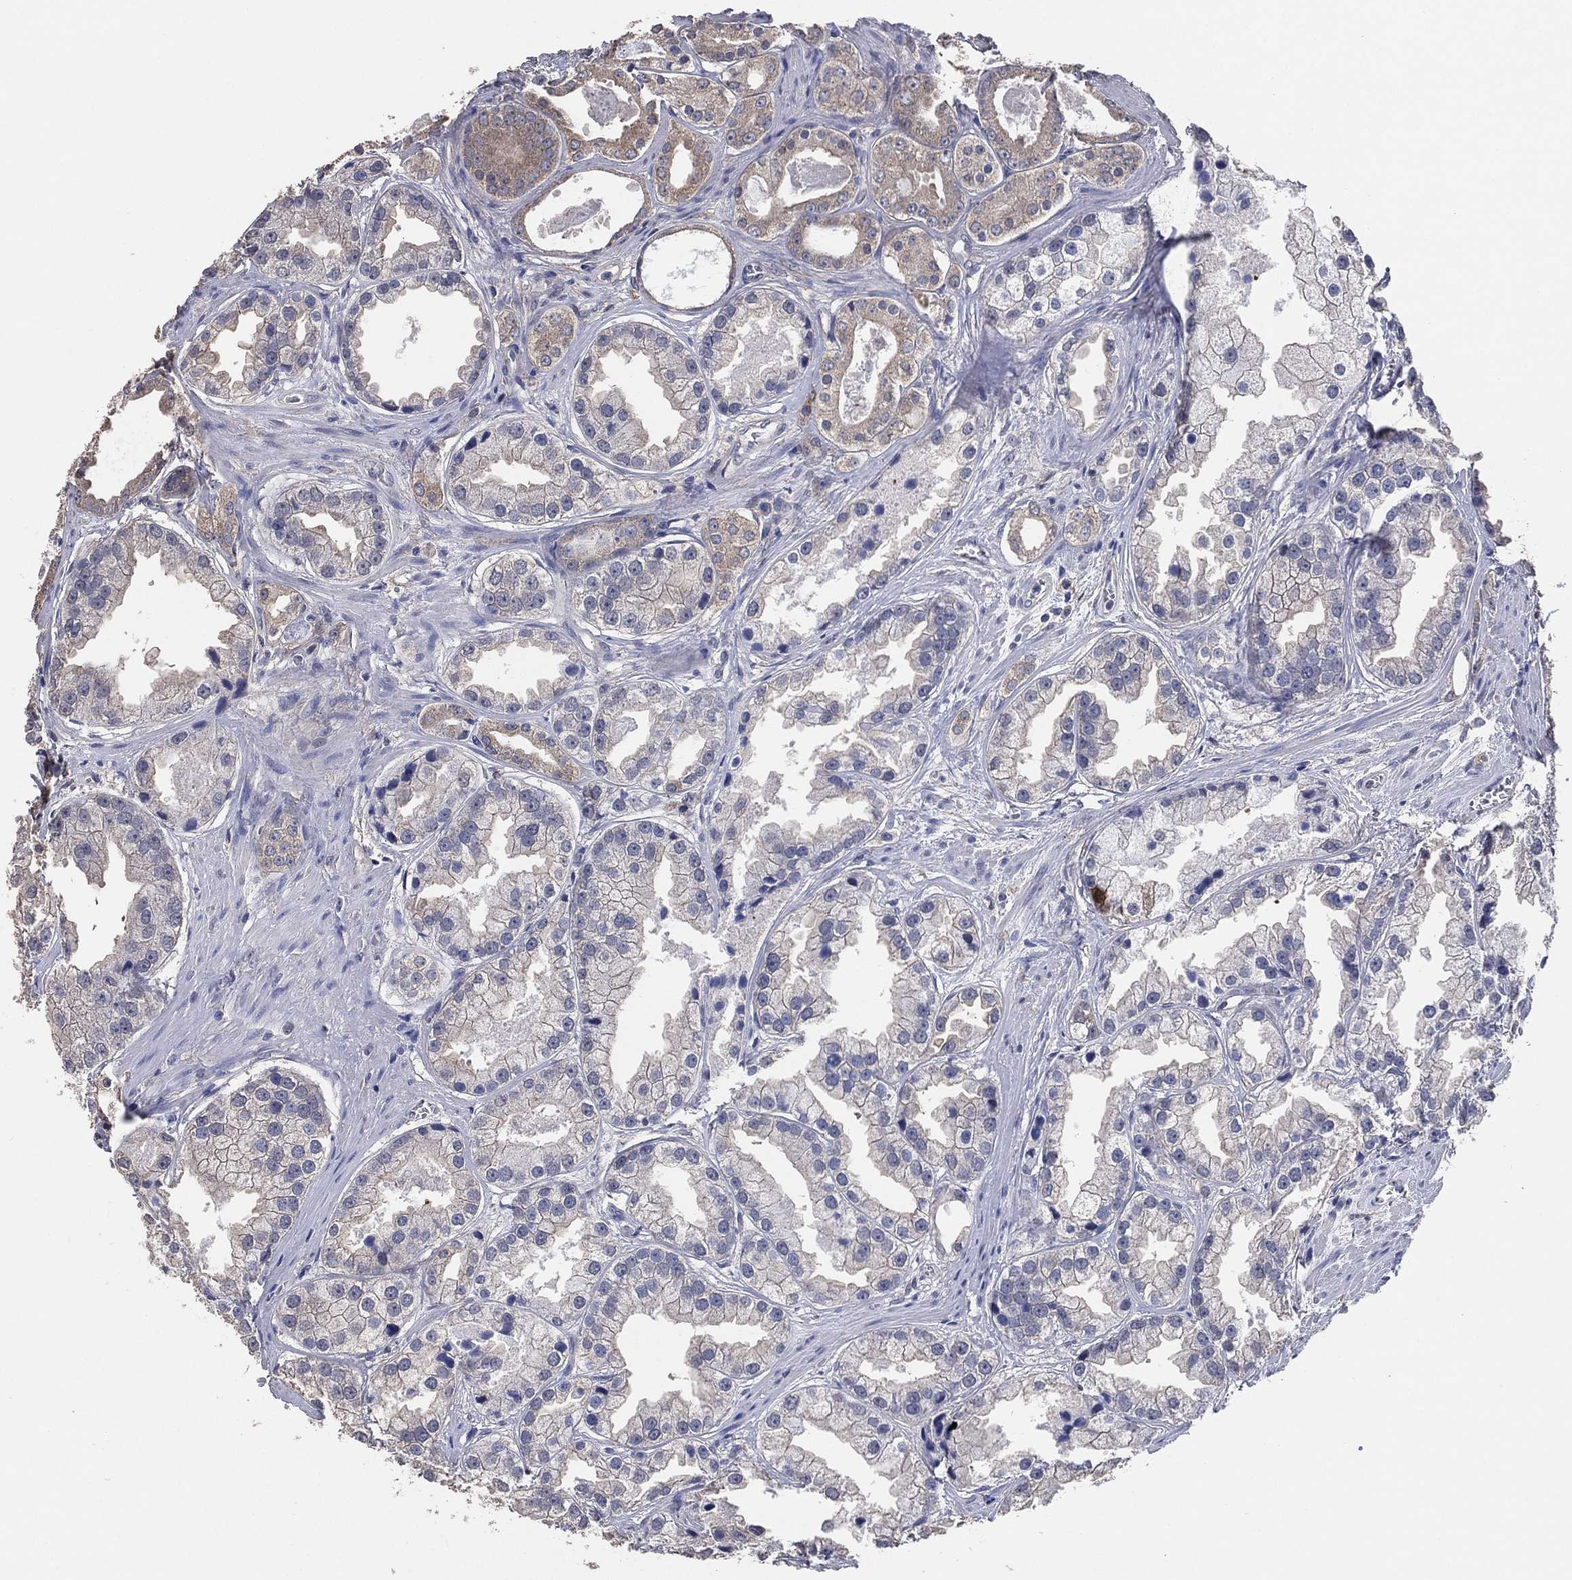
{"staining": {"intensity": "weak", "quantity": "<25%", "location": "cytoplasmic/membranous"}, "tissue": "prostate cancer", "cell_type": "Tumor cells", "image_type": "cancer", "snomed": [{"axis": "morphology", "description": "Adenocarcinoma, NOS"}, {"axis": "topography", "description": "Prostate"}], "caption": "Immunohistochemical staining of prostate cancer (adenocarcinoma) exhibits no significant staining in tumor cells.", "gene": "KLK5", "patient": {"sex": "male", "age": 61}}